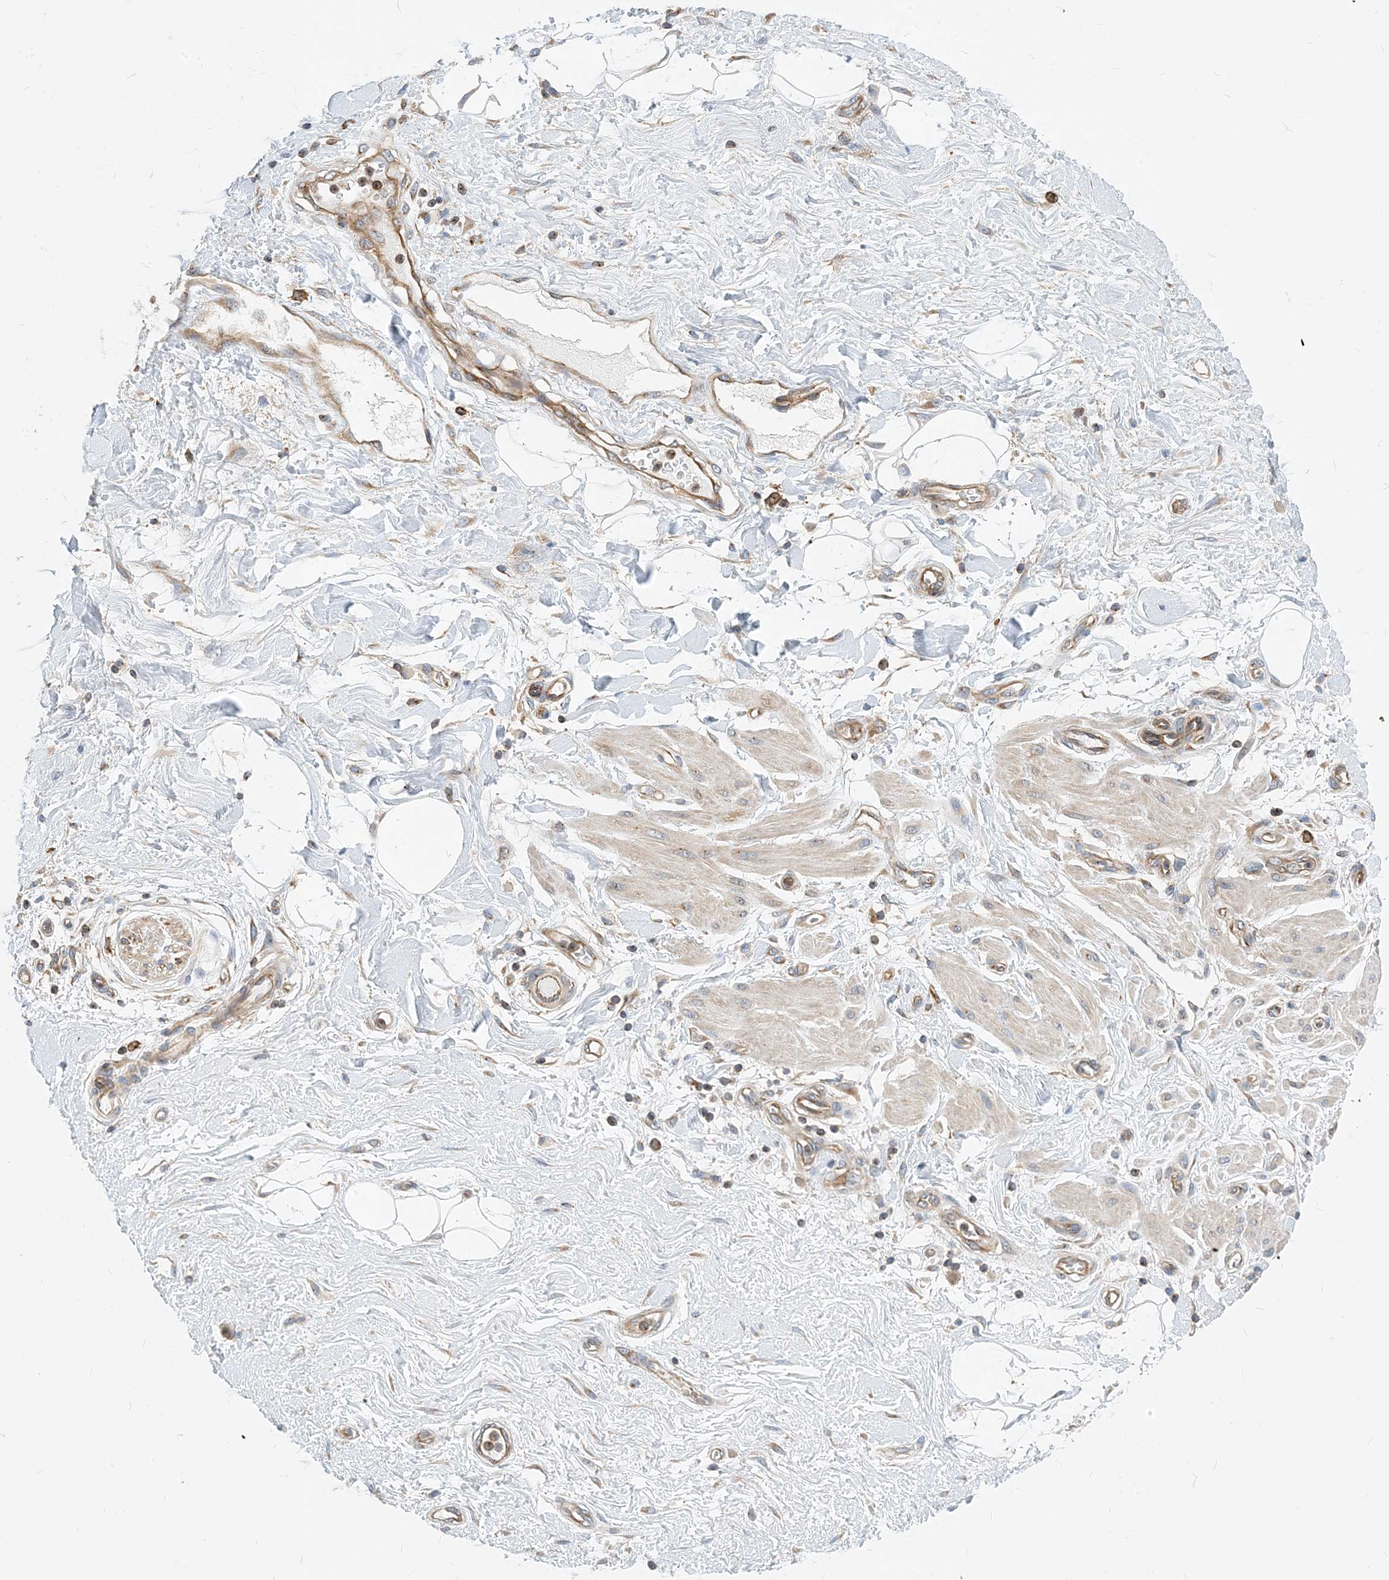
{"staining": {"intensity": "weak", "quantity": ">75%", "location": "cytoplasmic/membranous"}, "tissue": "adipose tissue", "cell_type": "Adipocytes", "image_type": "normal", "snomed": [{"axis": "morphology", "description": "Normal tissue, NOS"}, {"axis": "morphology", "description": "Adenocarcinoma, NOS"}, {"axis": "topography", "description": "Pancreas"}, {"axis": "topography", "description": "Peripheral nerve tissue"}], "caption": "IHC photomicrograph of benign human adipose tissue stained for a protein (brown), which shows low levels of weak cytoplasmic/membranous staining in about >75% of adipocytes.", "gene": "DYNC1LI1", "patient": {"sex": "male", "age": 59}}